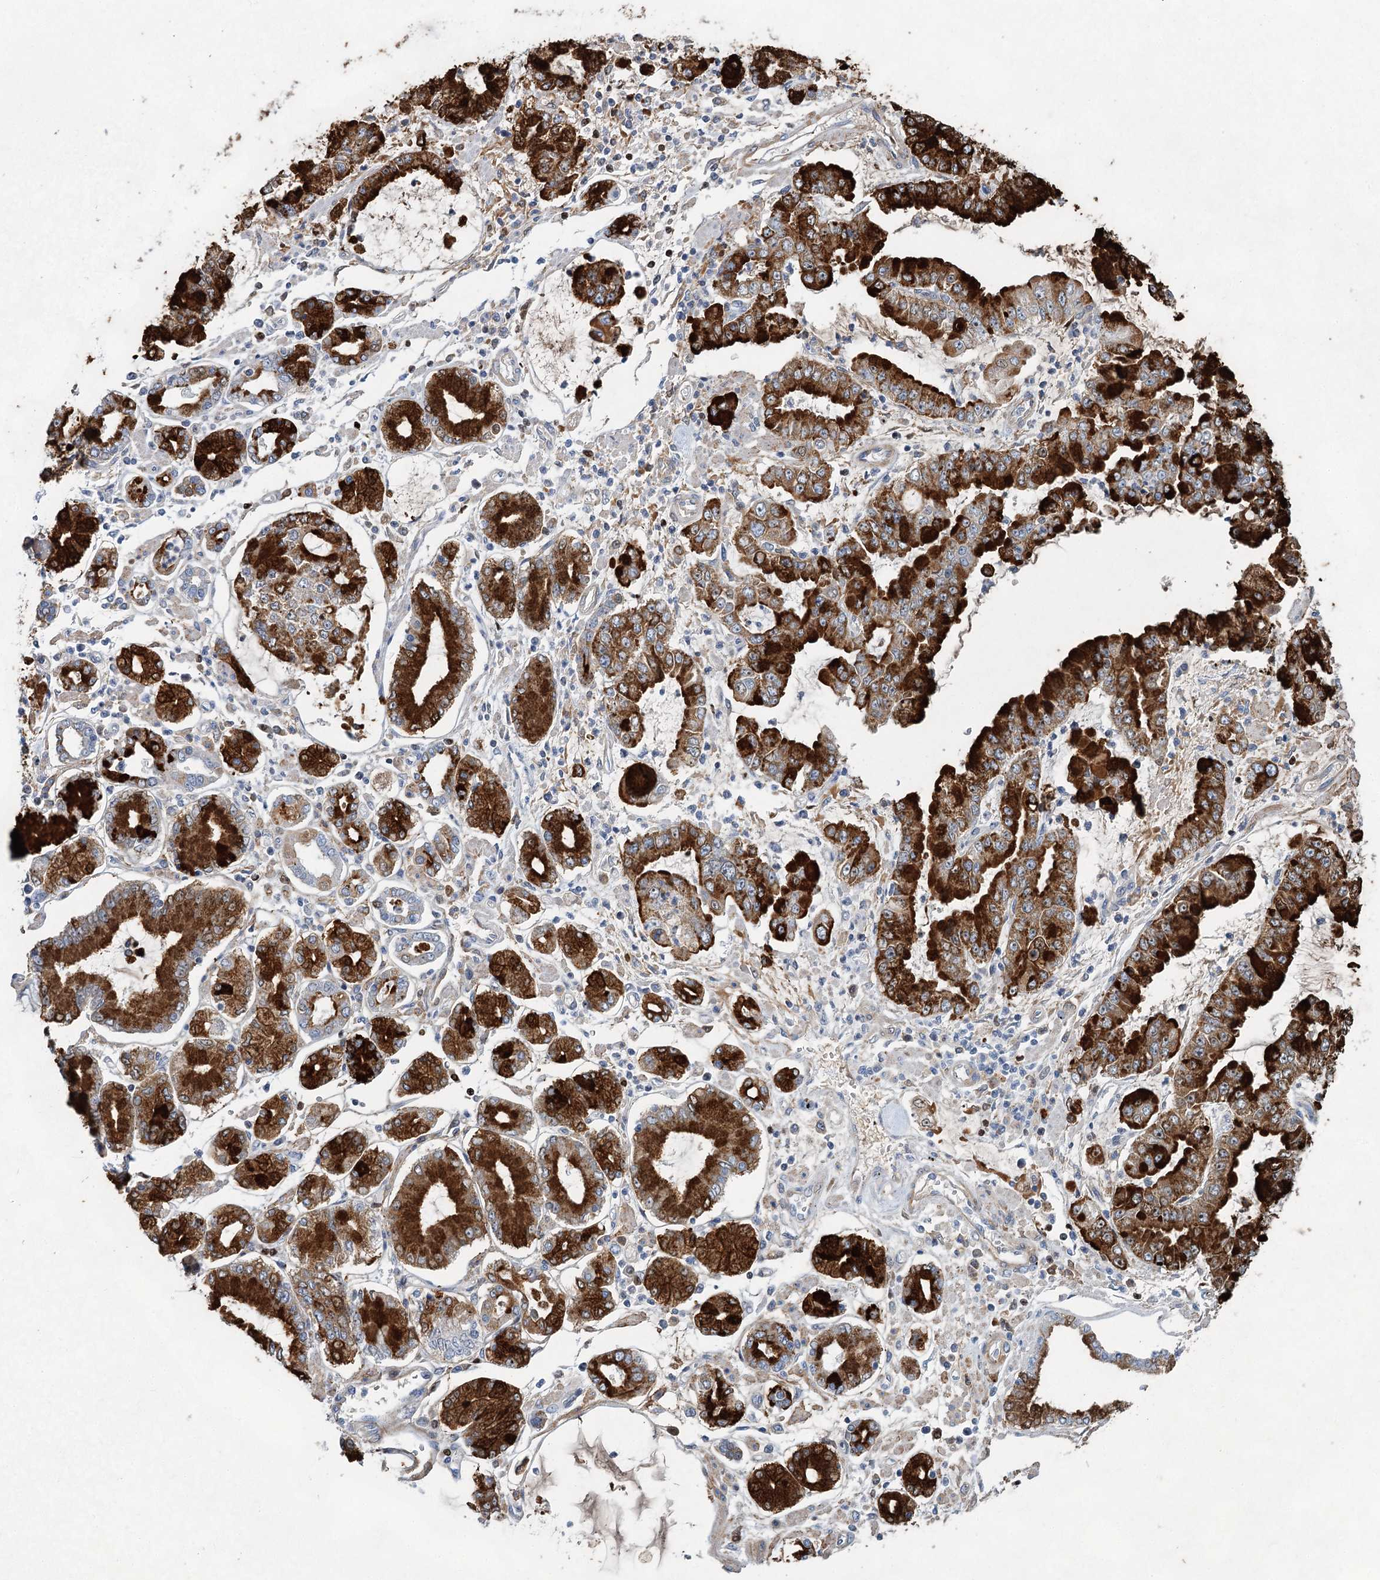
{"staining": {"intensity": "strong", "quantity": ">75%", "location": "cytoplasmic/membranous"}, "tissue": "stomach cancer", "cell_type": "Tumor cells", "image_type": "cancer", "snomed": [{"axis": "morphology", "description": "Adenocarcinoma, NOS"}, {"axis": "topography", "description": "Stomach"}], "caption": "Protein expression analysis of stomach cancer (adenocarcinoma) shows strong cytoplasmic/membranous positivity in approximately >75% of tumor cells.", "gene": "XPO6", "patient": {"sex": "male", "age": 76}}